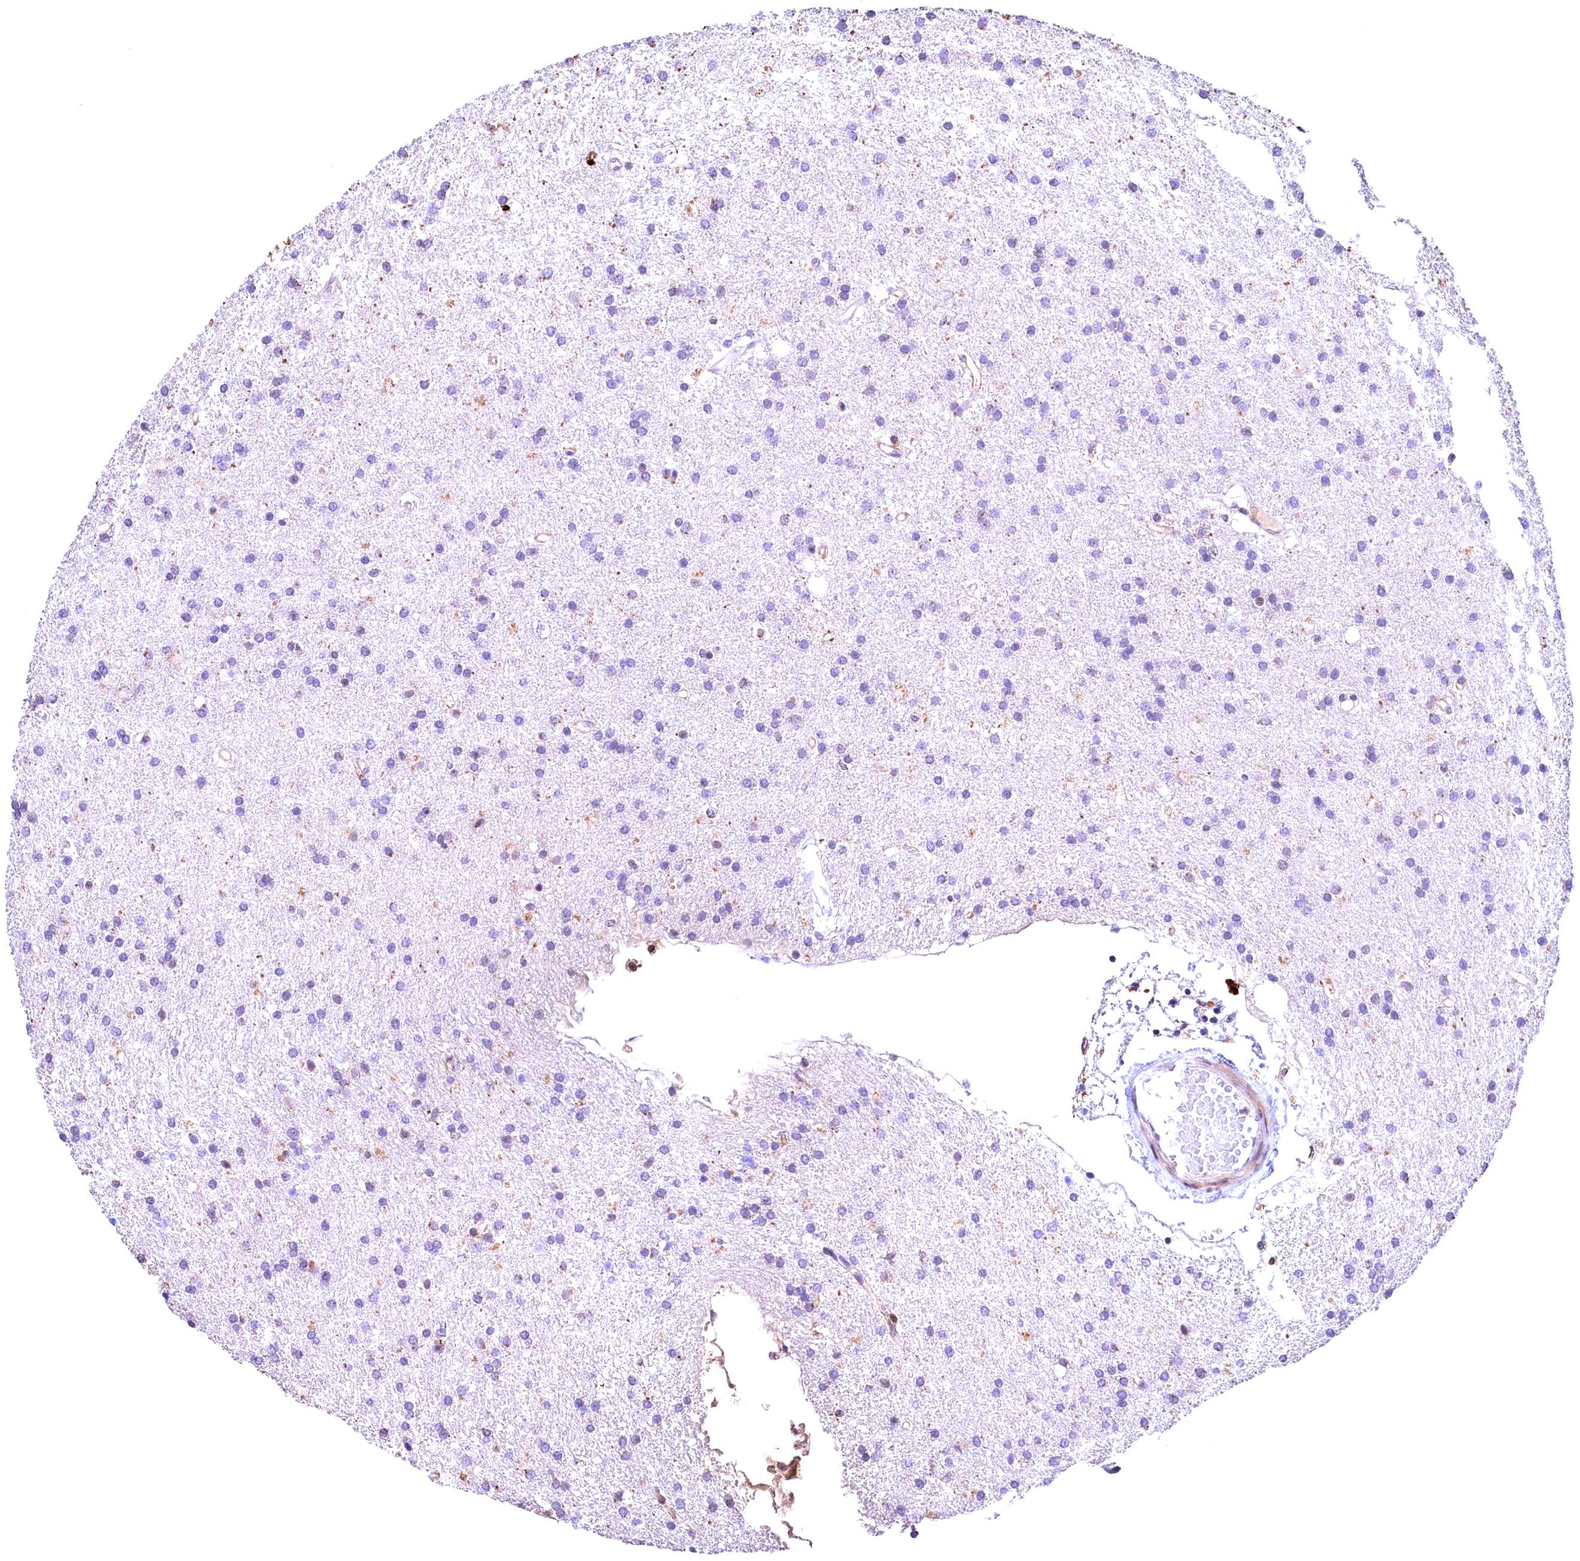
{"staining": {"intensity": "negative", "quantity": "none", "location": "none"}, "tissue": "glioma", "cell_type": "Tumor cells", "image_type": "cancer", "snomed": [{"axis": "morphology", "description": "Glioma, malignant, High grade"}, {"axis": "topography", "description": "Brain"}], "caption": "This micrograph is of malignant glioma (high-grade) stained with immunohistochemistry (IHC) to label a protein in brown with the nuclei are counter-stained blue. There is no expression in tumor cells. (DAB (3,3'-diaminobenzidine) IHC, high magnification).", "gene": "FBXO45", "patient": {"sex": "male", "age": 77}}